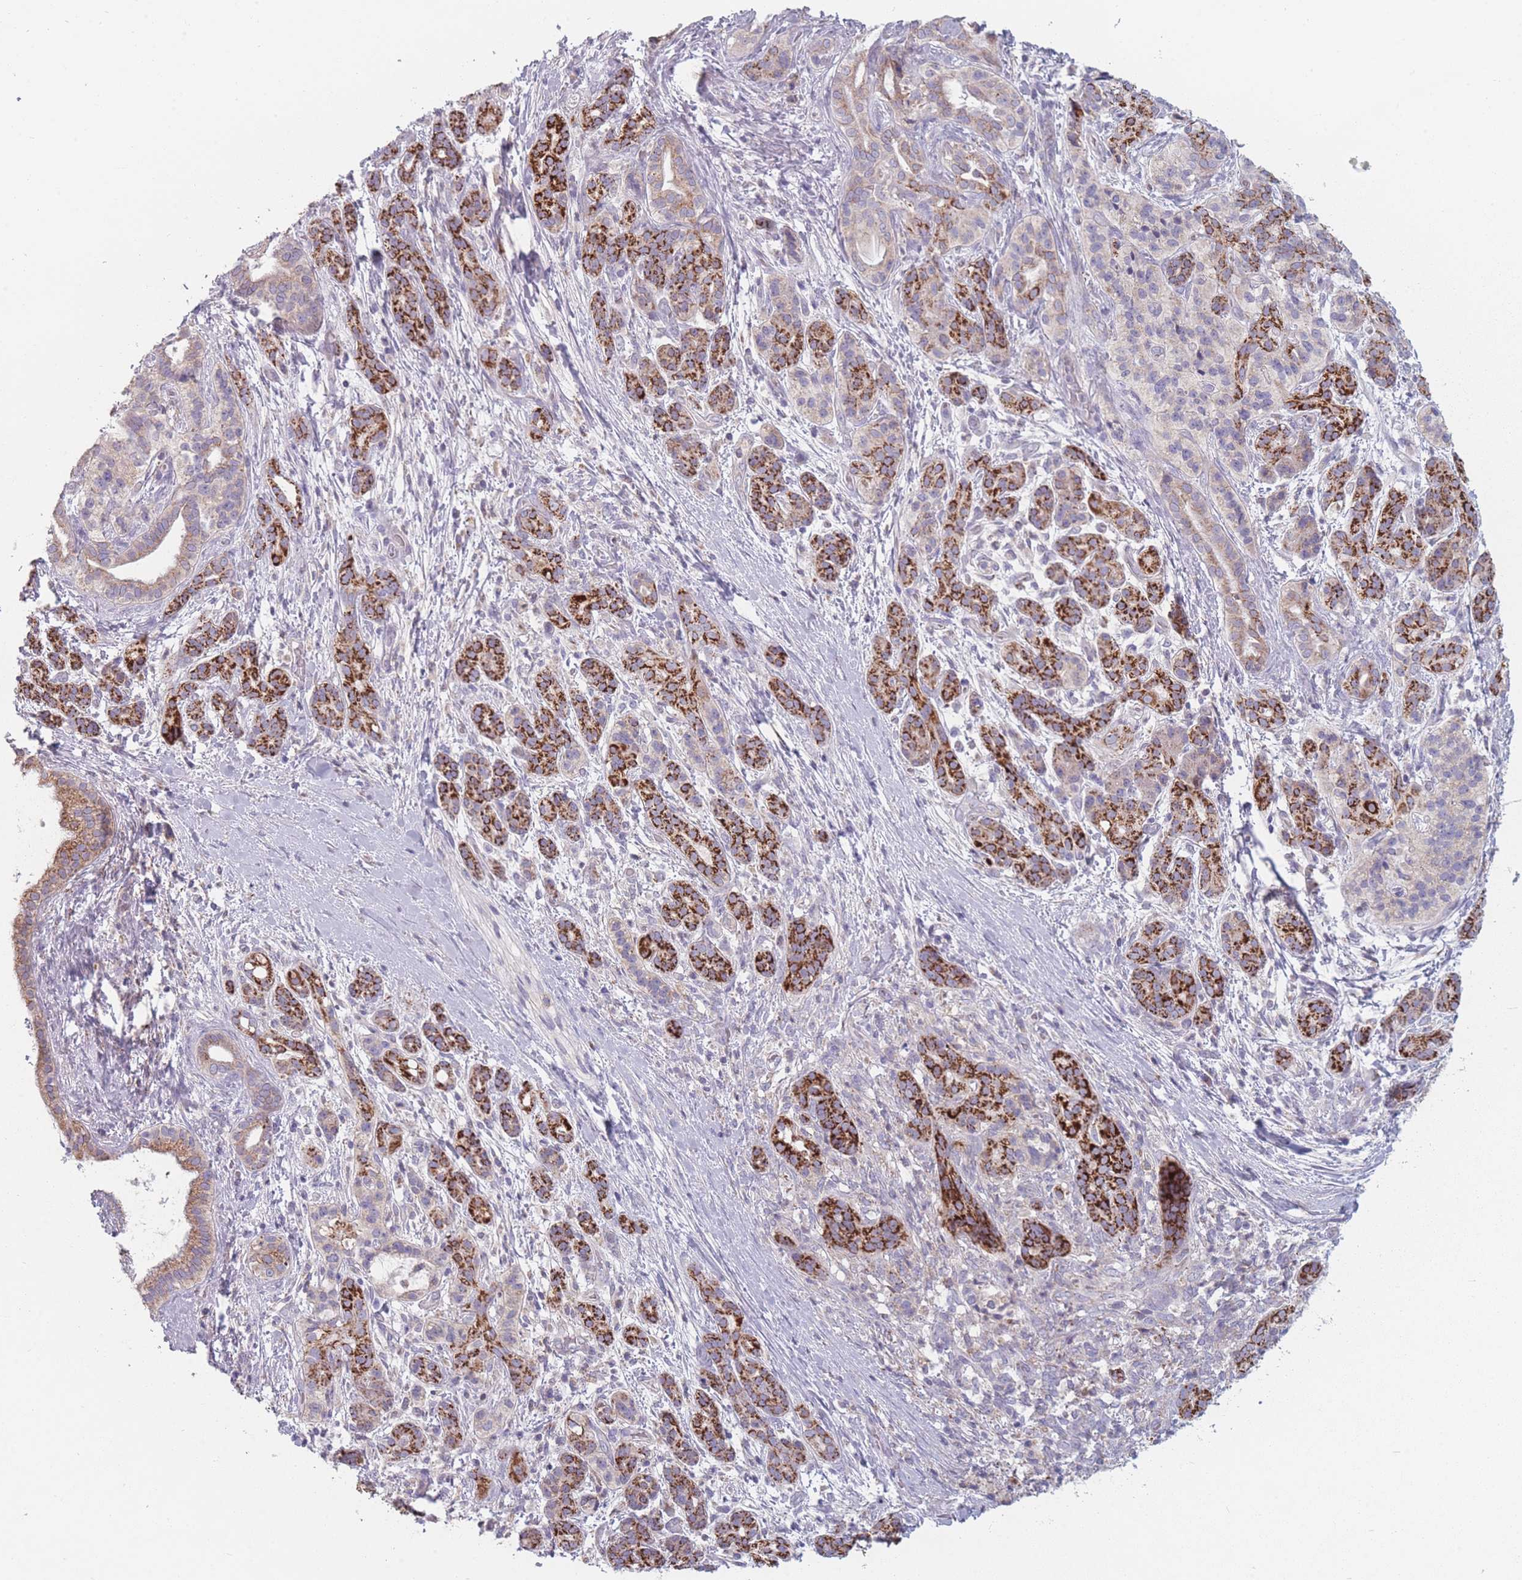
{"staining": {"intensity": "strong", "quantity": "25%-75%", "location": "cytoplasmic/membranous"}, "tissue": "pancreatic cancer", "cell_type": "Tumor cells", "image_type": "cancer", "snomed": [{"axis": "morphology", "description": "Adenocarcinoma, NOS"}, {"axis": "topography", "description": "Pancreas"}], "caption": "Tumor cells demonstrate high levels of strong cytoplasmic/membranous positivity in approximately 25%-75% of cells in pancreatic adenocarcinoma. The protein is shown in brown color, while the nuclei are stained blue.", "gene": "PEX11B", "patient": {"sex": "male", "age": 58}}